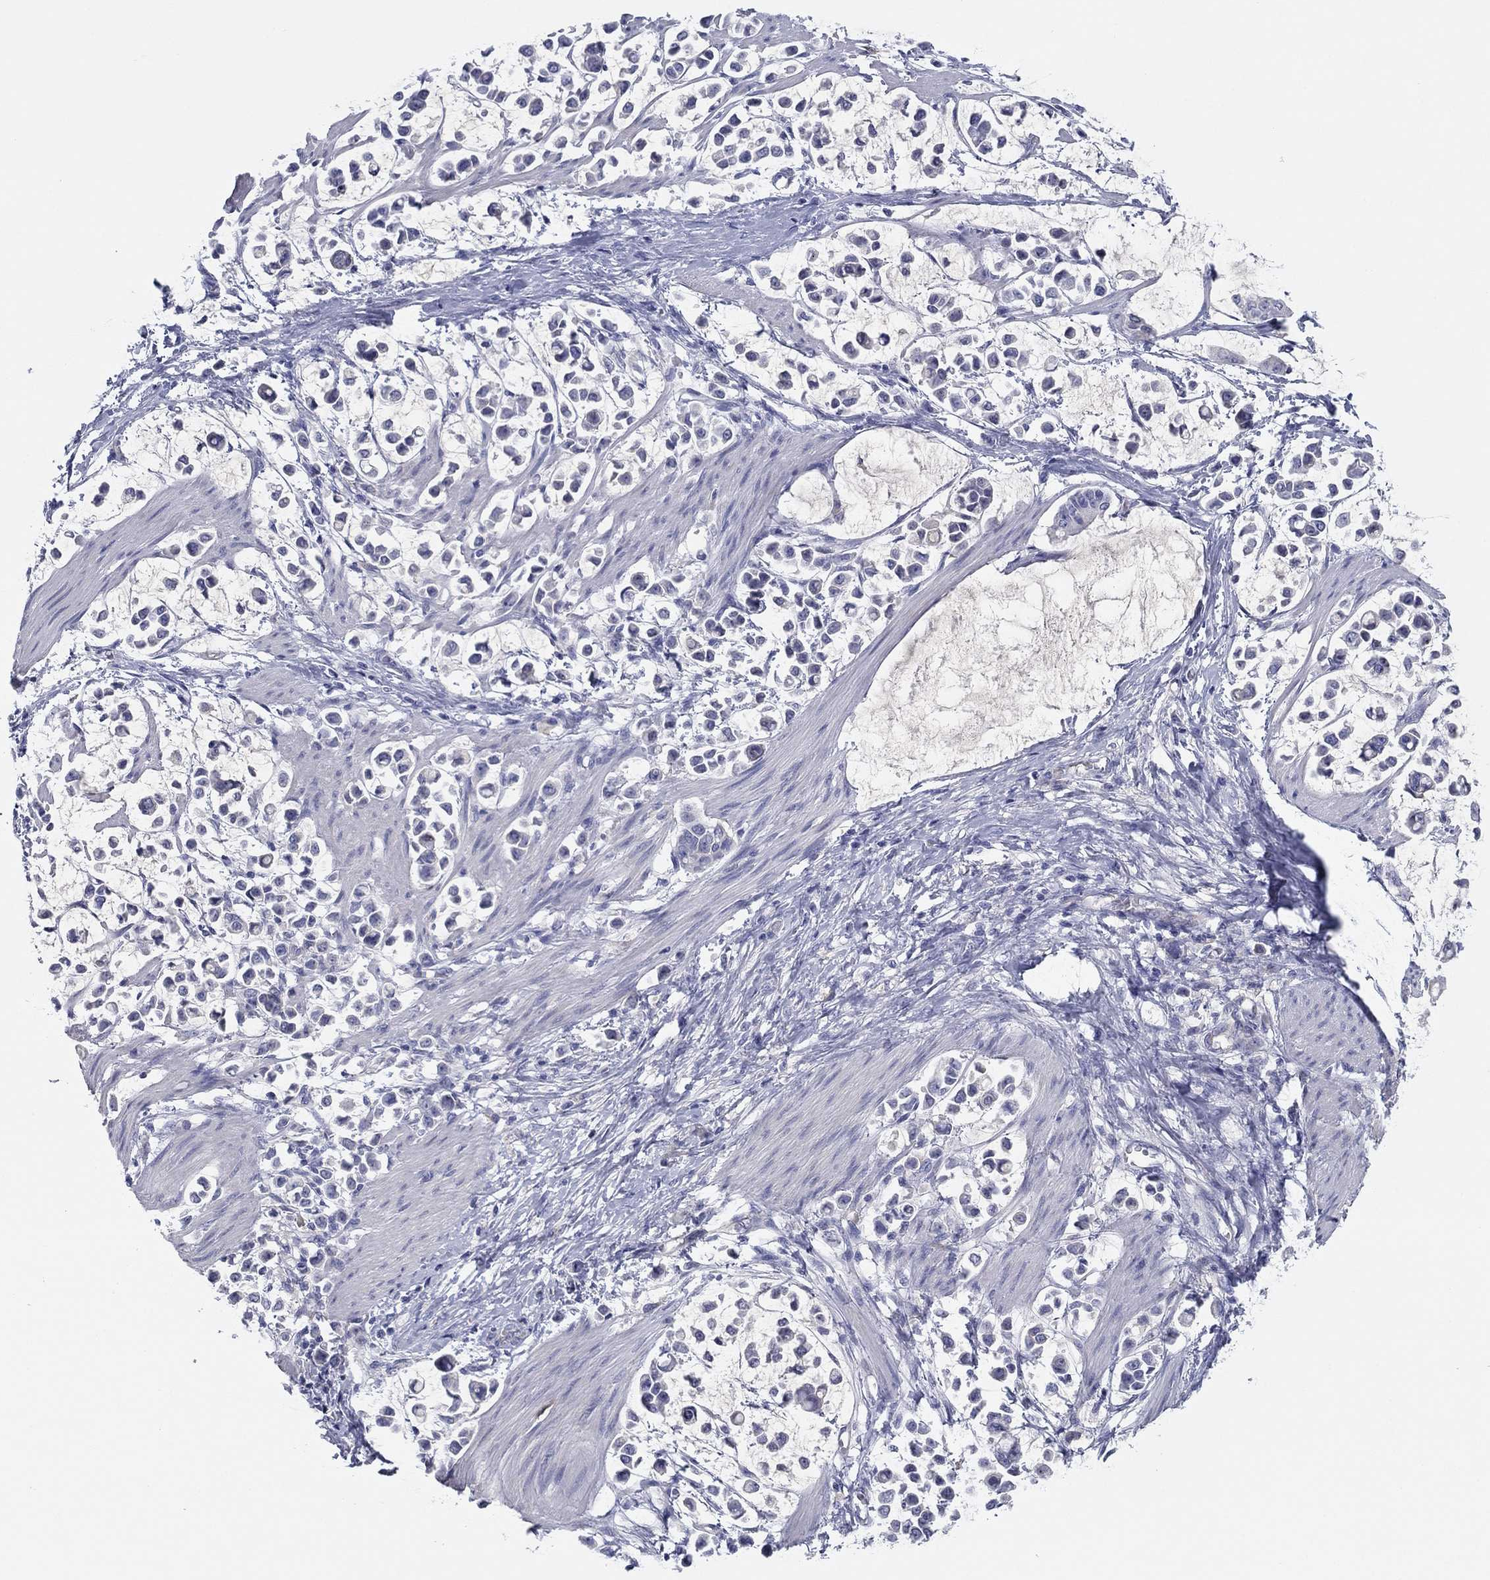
{"staining": {"intensity": "negative", "quantity": "none", "location": "none"}, "tissue": "stomach cancer", "cell_type": "Tumor cells", "image_type": "cancer", "snomed": [{"axis": "morphology", "description": "Adenocarcinoma, NOS"}, {"axis": "topography", "description": "Stomach"}], "caption": "Tumor cells show no significant positivity in stomach cancer. The staining is performed using DAB brown chromogen with nuclei counter-stained in using hematoxylin.", "gene": "GRK7", "patient": {"sex": "male", "age": 82}}